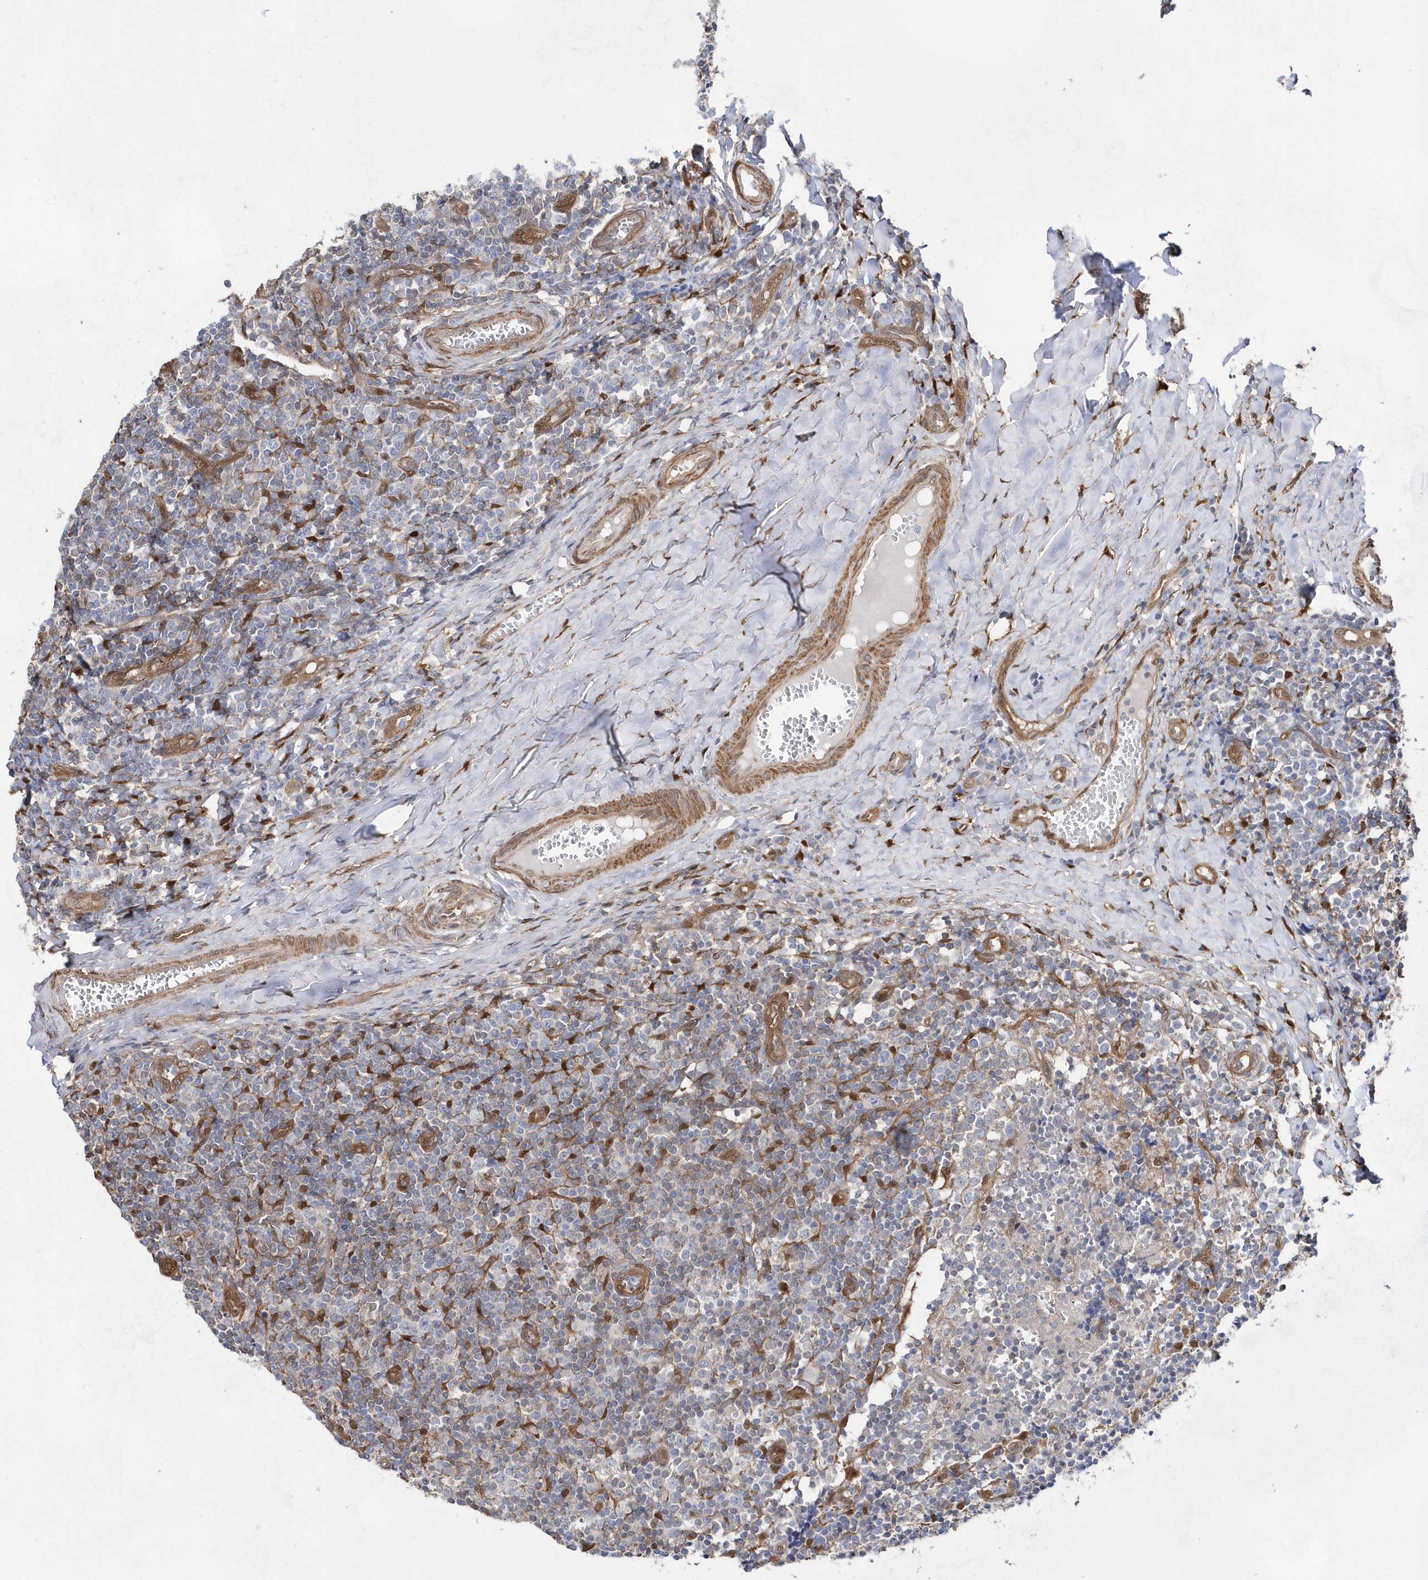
{"staining": {"intensity": "weak", "quantity": "<25%", "location": "cytoplasmic/membranous,nuclear"}, "tissue": "tonsil", "cell_type": "Germinal center cells", "image_type": "normal", "snomed": [{"axis": "morphology", "description": "Normal tissue, NOS"}, {"axis": "topography", "description": "Tonsil"}], "caption": "Germinal center cells show no significant protein expression in normal tonsil. Brightfield microscopy of immunohistochemistry (IHC) stained with DAB (brown) and hematoxylin (blue), captured at high magnification.", "gene": "BDH2", "patient": {"sex": "female", "age": 19}}